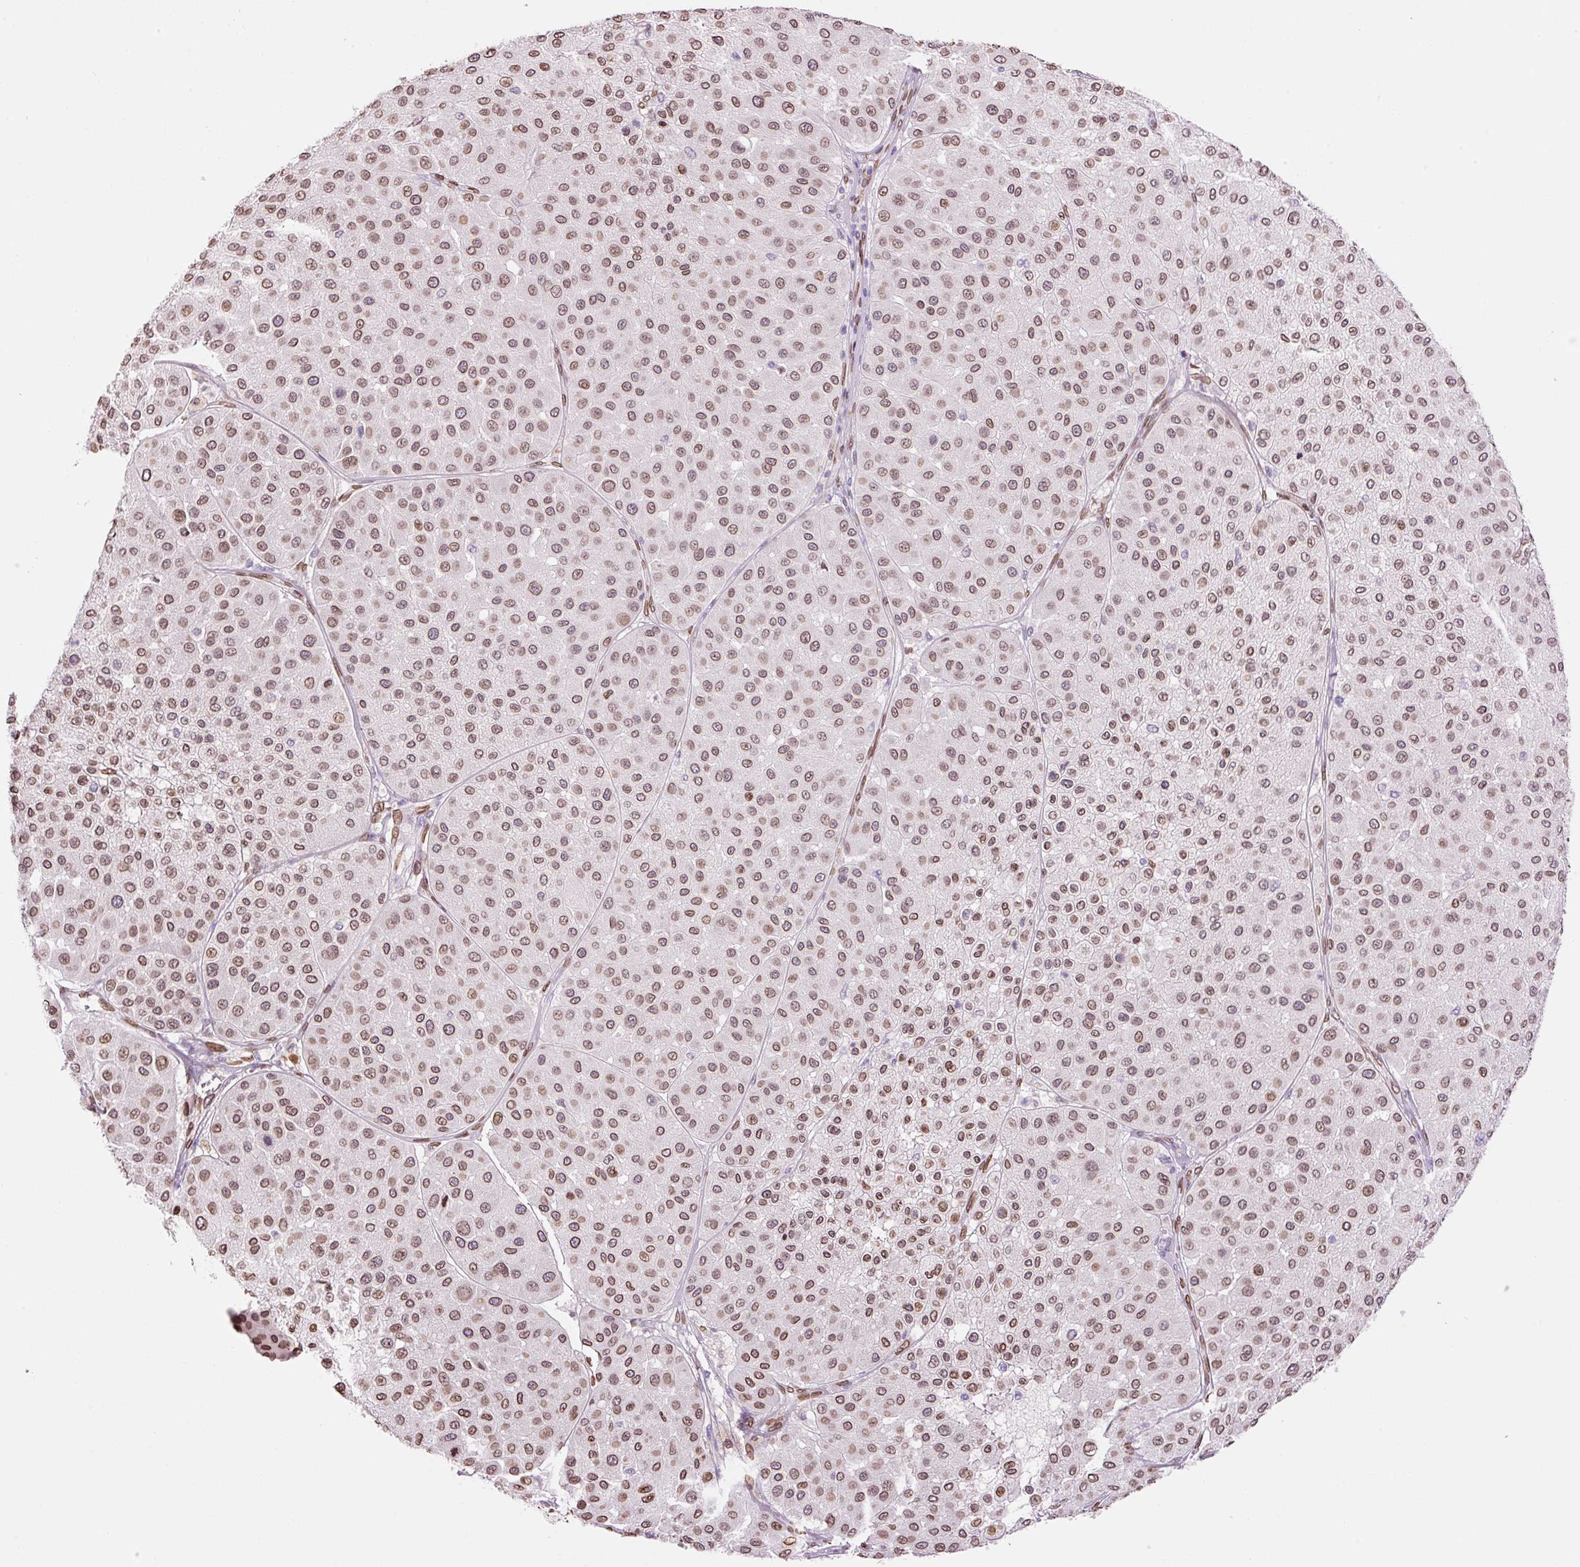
{"staining": {"intensity": "moderate", "quantity": ">75%", "location": "cytoplasmic/membranous,nuclear"}, "tissue": "melanoma", "cell_type": "Tumor cells", "image_type": "cancer", "snomed": [{"axis": "morphology", "description": "Malignant melanoma, Metastatic site"}, {"axis": "topography", "description": "Smooth muscle"}], "caption": "Protein staining by IHC reveals moderate cytoplasmic/membranous and nuclear positivity in about >75% of tumor cells in melanoma. (Brightfield microscopy of DAB IHC at high magnification).", "gene": "ZNF224", "patient": {"sex": "male", "age": 41}}